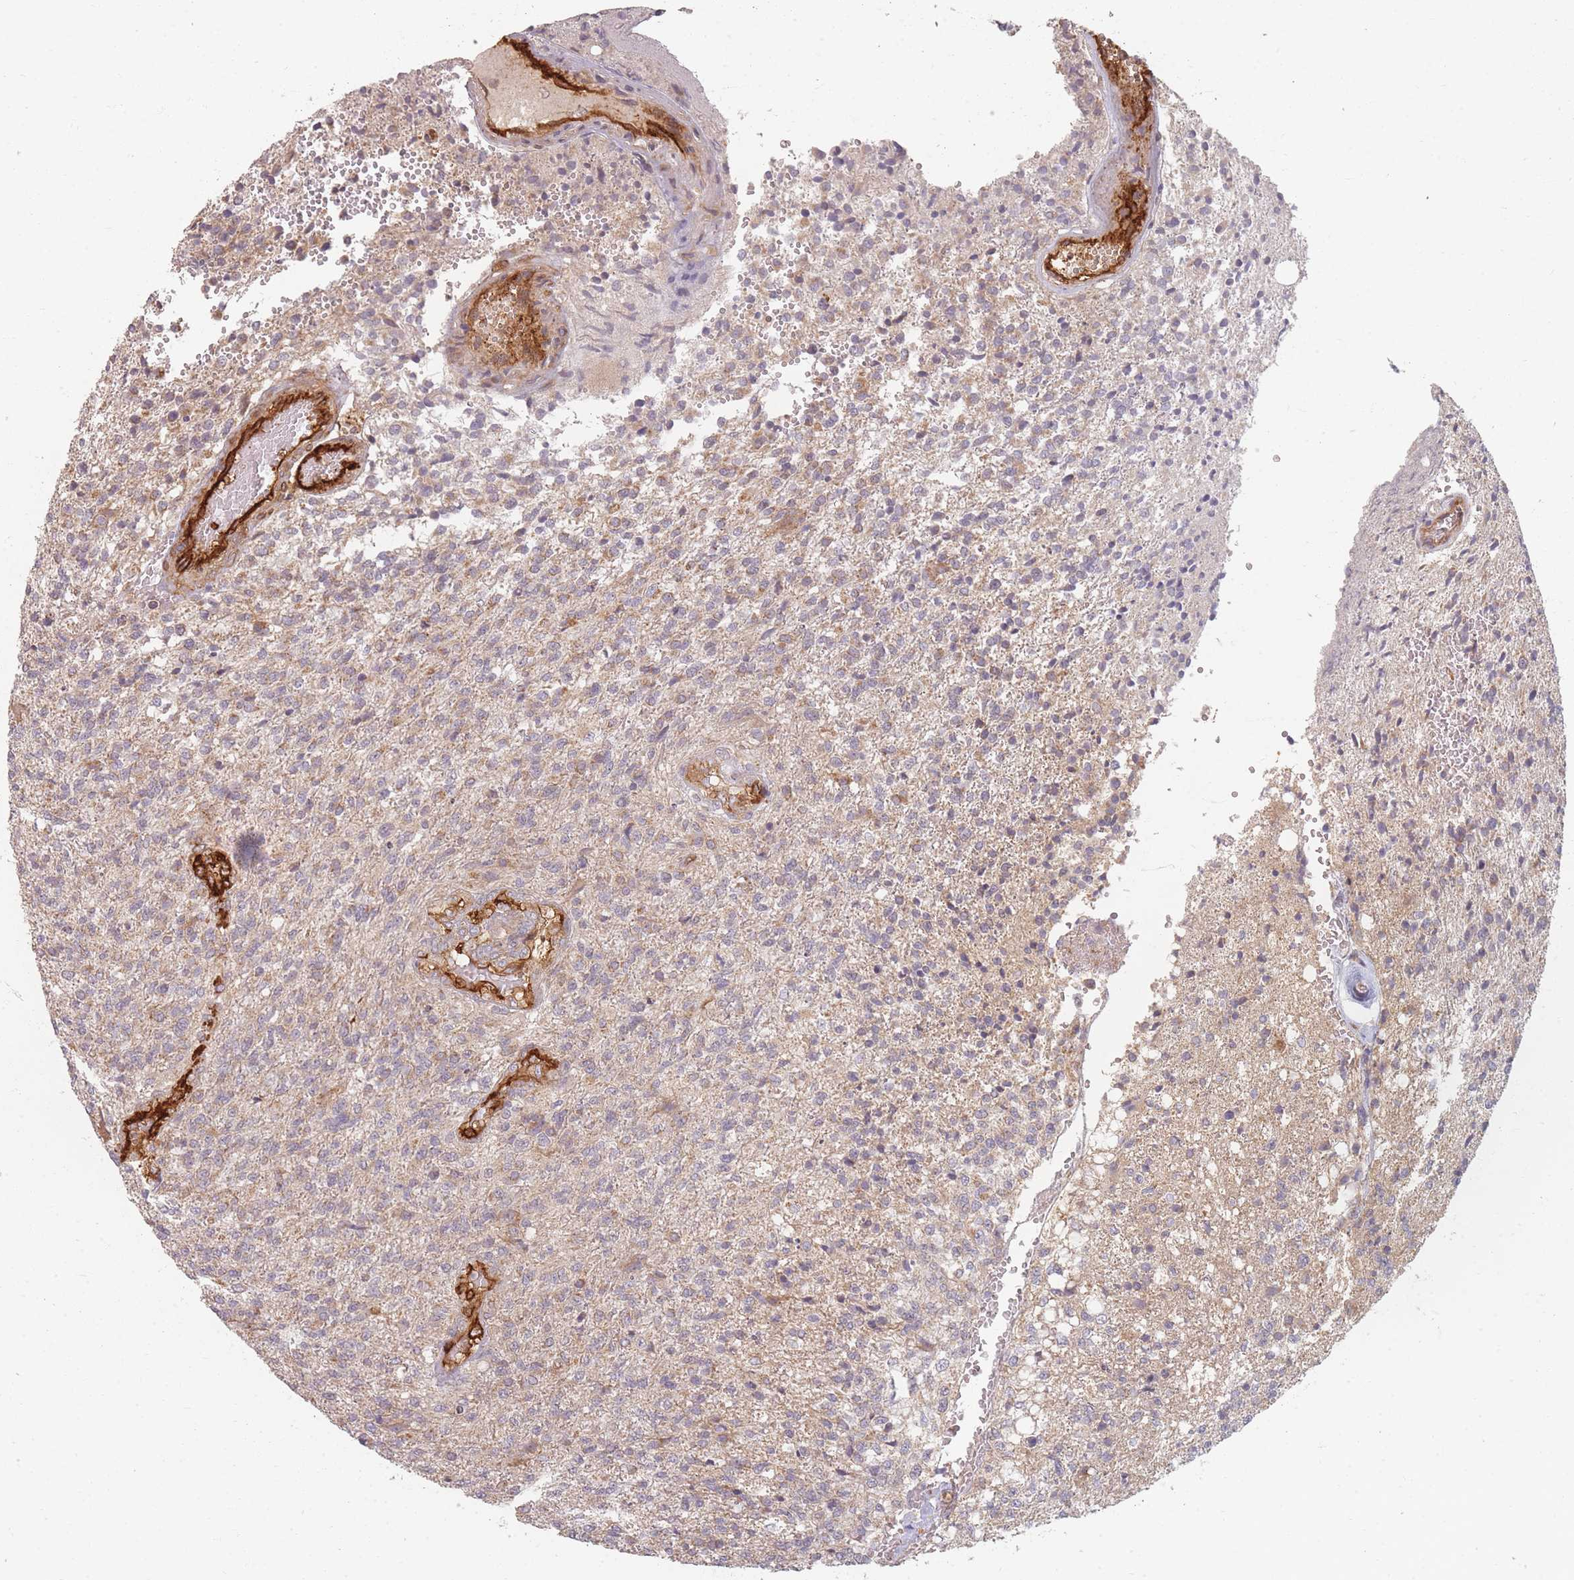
{"staining": {"intensity": "negative", "quantity": "none", "location": "none"}, "tissue": "glioma", "cell_type": "Tumor cells", "image_type": "cancer", "snomed": [{"axis": "morphology", "description": "Glioma, malignant, High grade"}, {"axis": "topography", "description": "Brain"}], "caption": "Glioma stained for a protein using immunohistochemistry demonstrates no positivity tumor cells.", "gene": "MRPS6", "patient": {"sex": "male", "age": 56}}